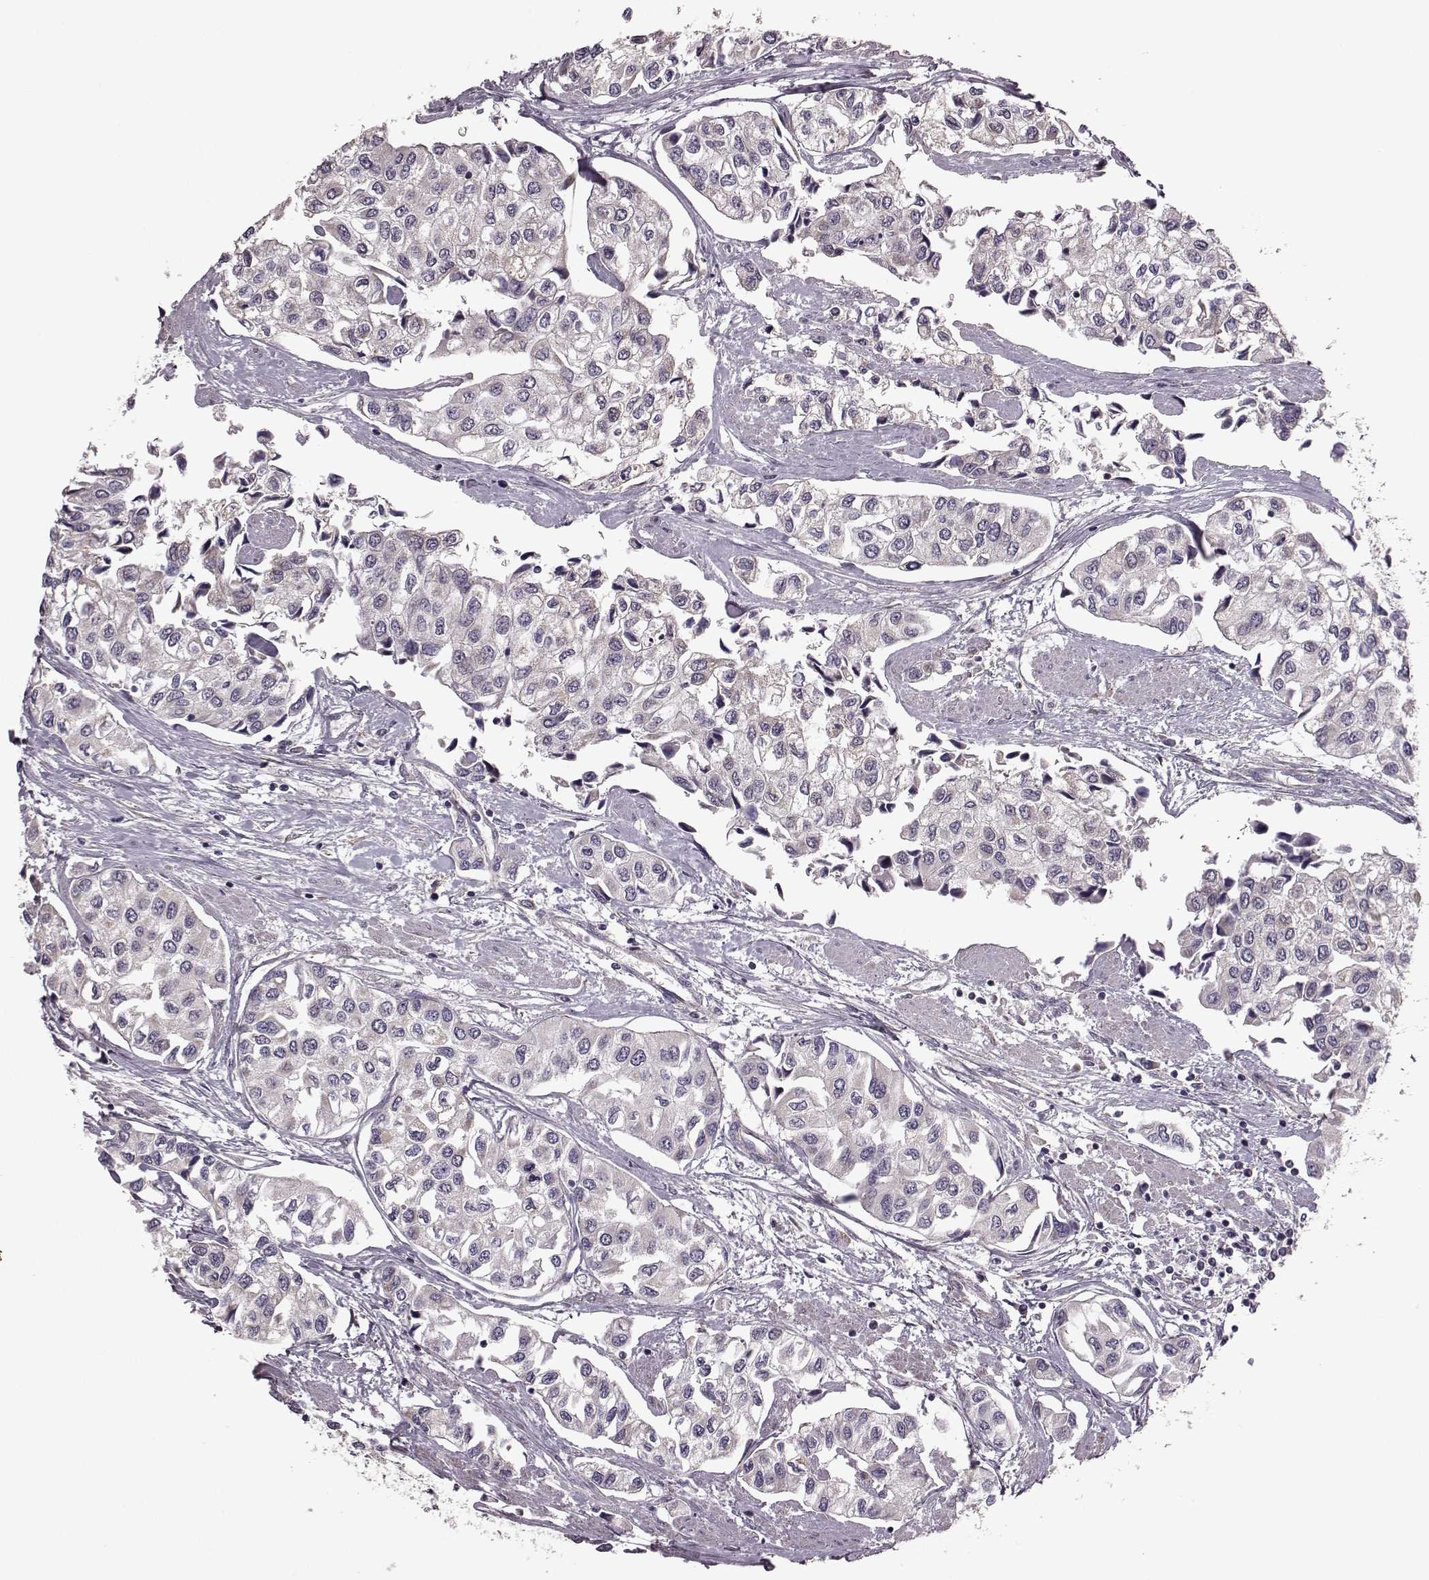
{"staining": {"intensity": "negative", "quantity": "none", "location": "none"}, "tissue": "urothelial cancer", "cell_type": "Tumor cells", "image_type": "cancer", "snomed": [{"axis": "morphology", "description": "Urothelial carcinoma, High grade"}, {"axis": "topography", "description": "Urinary bladder"}], "caption": "The IHC photomicrograph has no significant expression in tumor cells of urothelial cancer tissue.", "gene": "PUDP", "patient": {"sex": "male", "age": 73}}